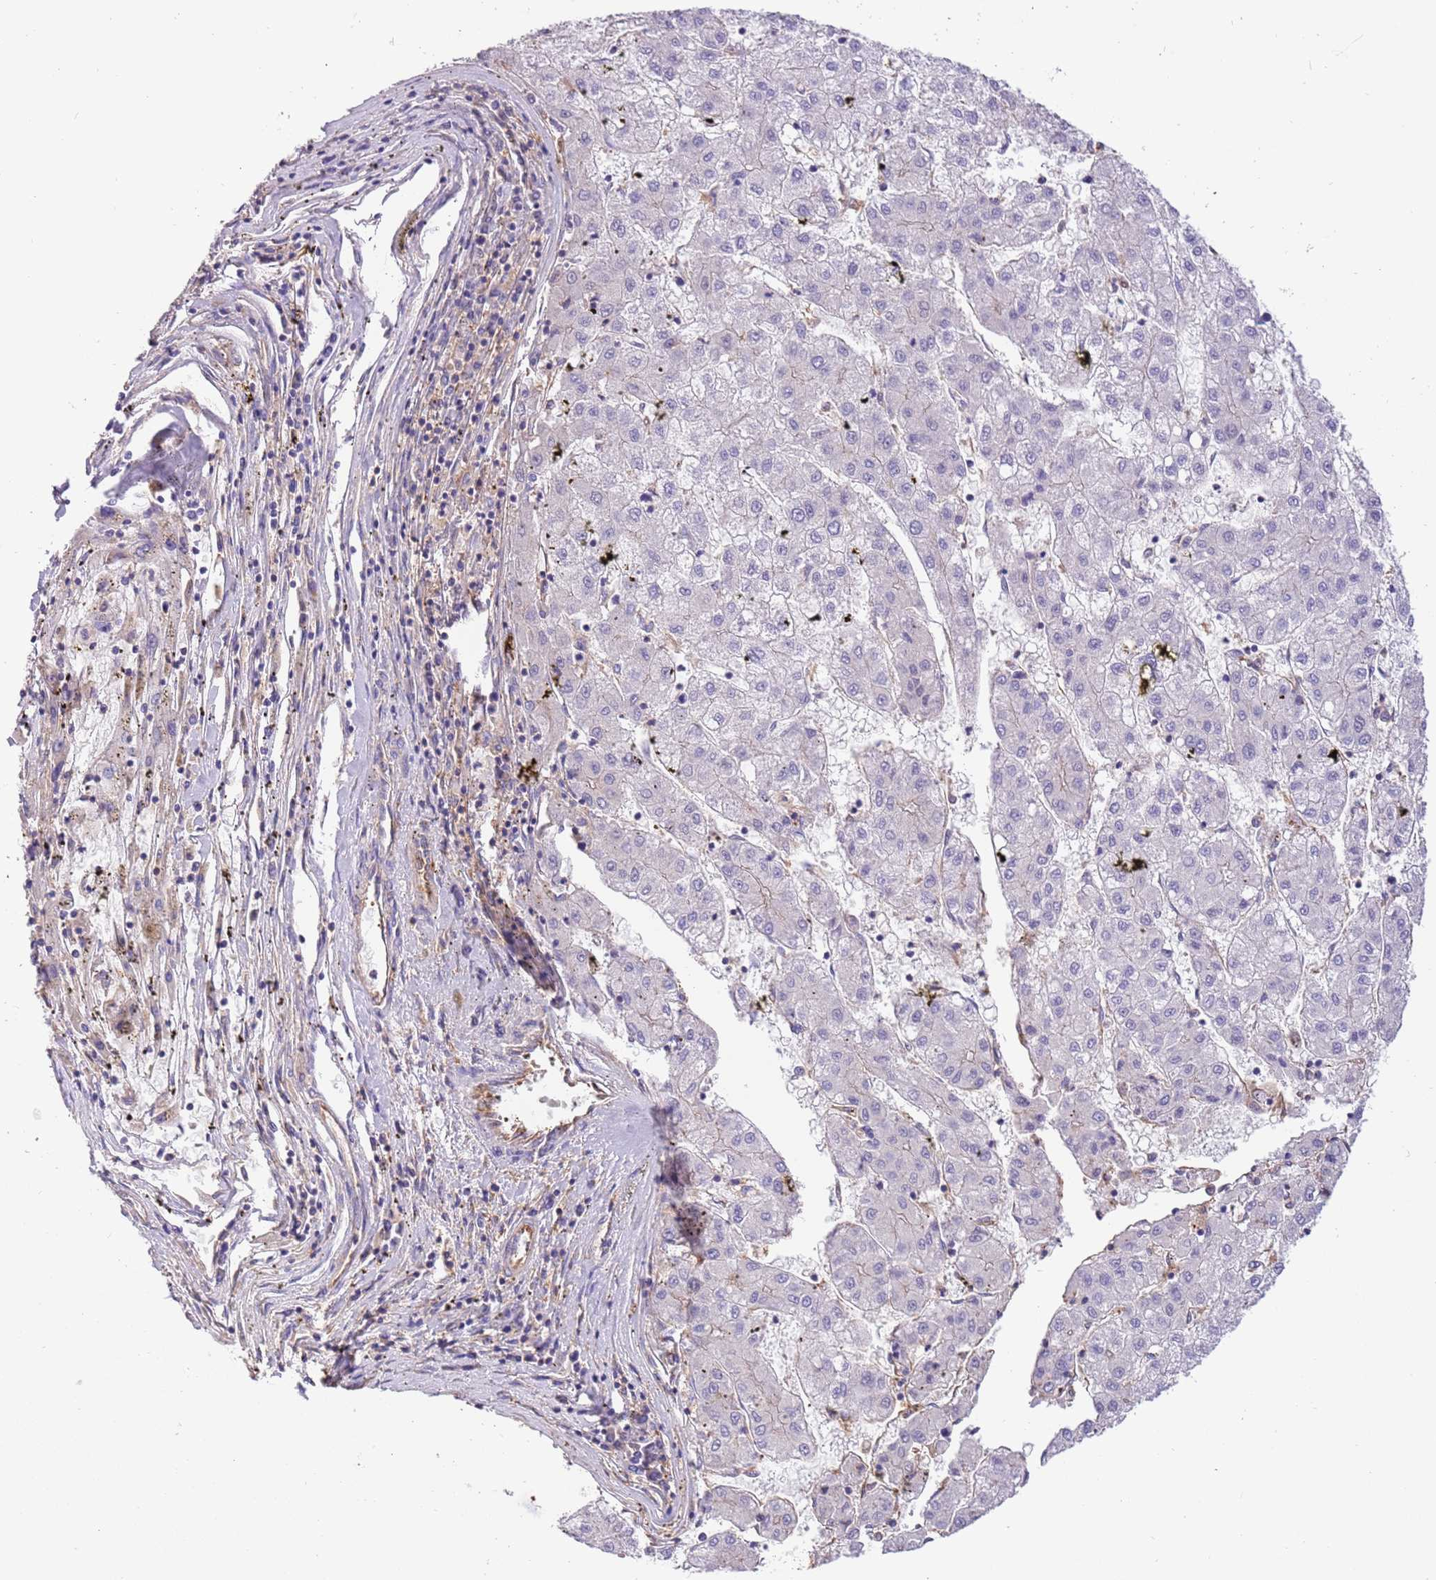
{"staining": {"intensity": "negative", "quantity": "none", "location": "none"}, "tissue": "liver cancer", "cell_type": "Tumor cells", "image_type": "cancer", "snomed": [{"axis": "morphology", "description": "Carcinoma, Hepatocellular, NOS"}, {"axis": "topography", "description": "Liver"}], "caption": "Tumor cells show no significant expression in hepatocellular carcinoma (liver). The staining was performed using DAB to visualize the protein expression in brown, while the nuclei were stained in blue with hematoxylin (Magnification: 20x).", "gene": "NAALADL1", "patient": {"sex": "male", "age": 72}}